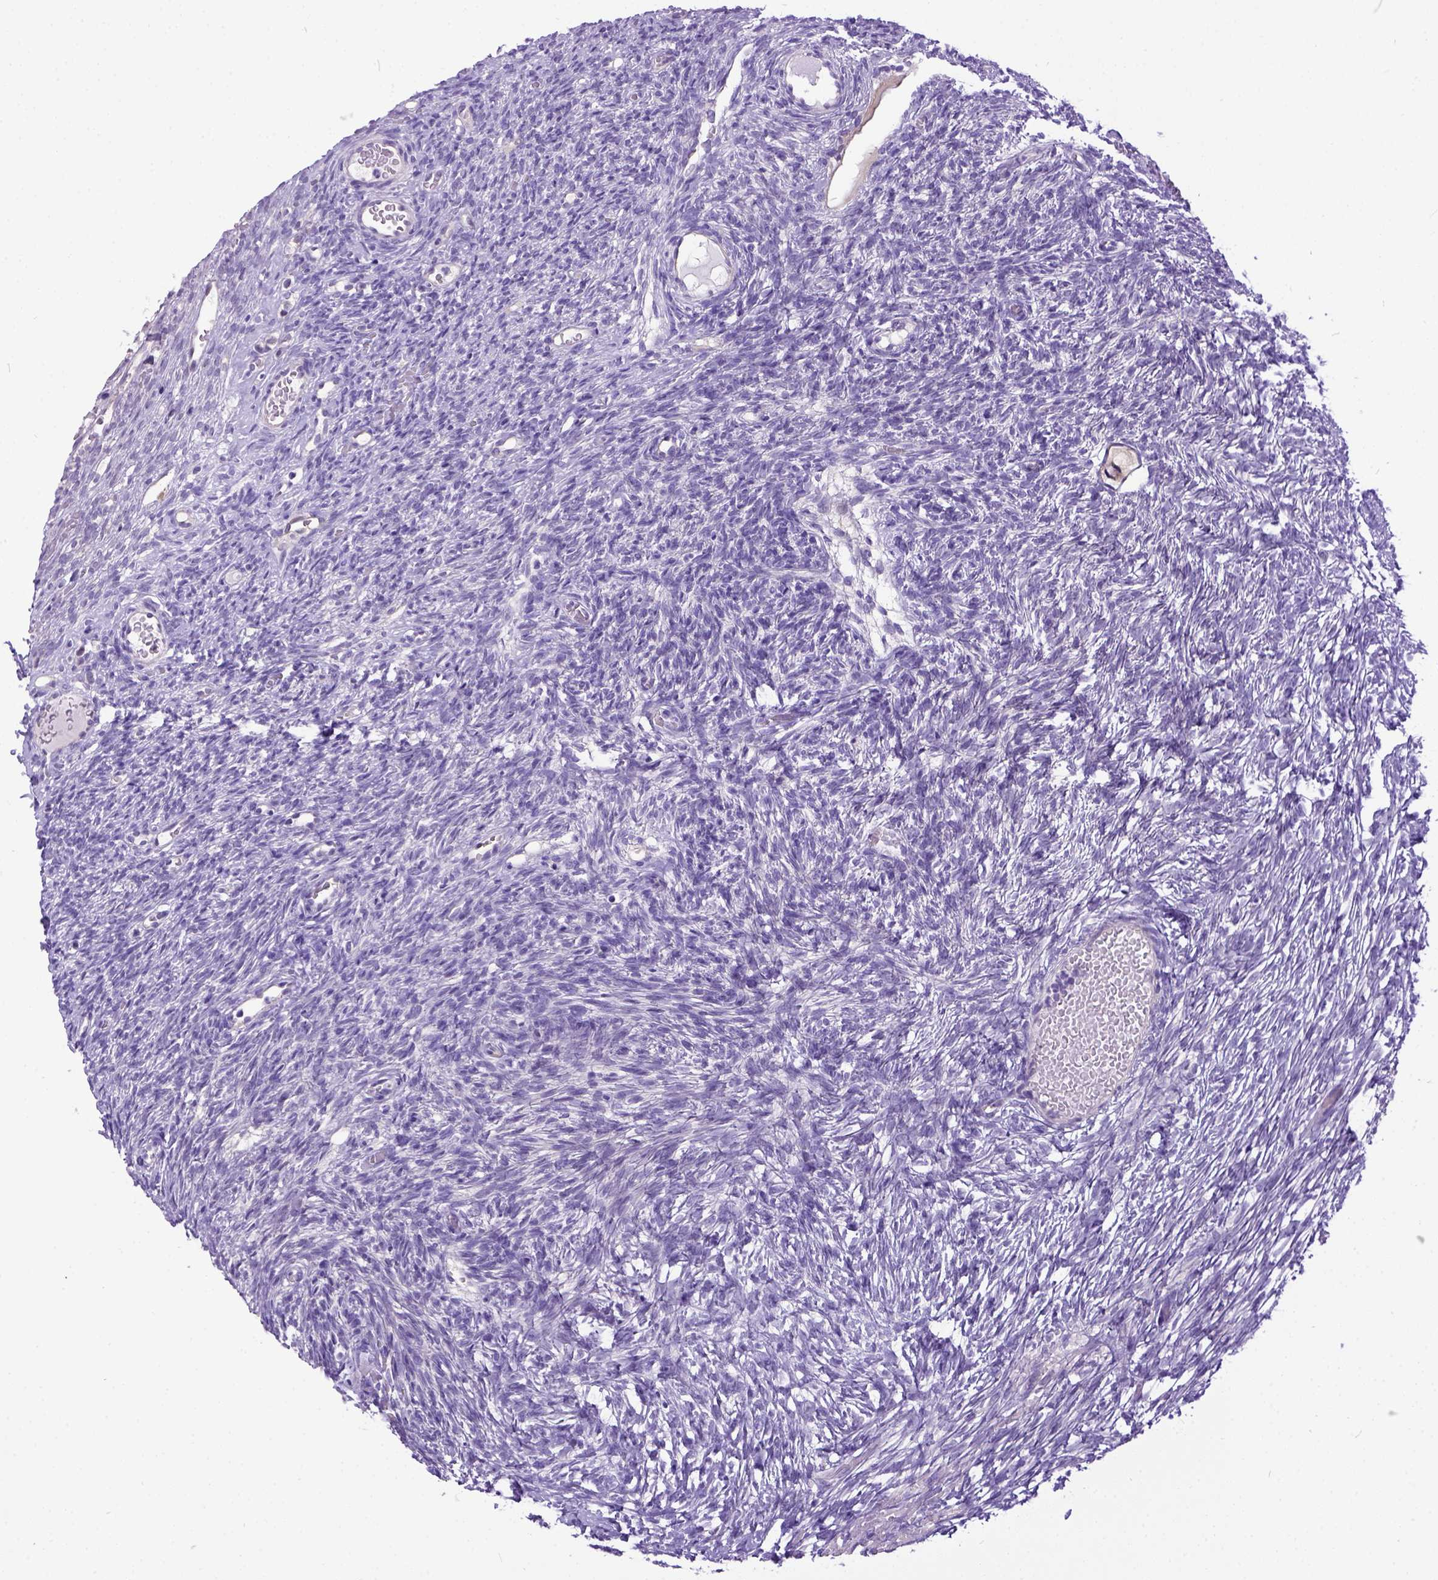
{"staining": {"intensity": "negative", "quantity": "none", "location": "none"}, "tissue": "ovary", "cell_type": "Follicle cells", "image_type": "normal", "snomed": [{"axis": "morphology", "description": "Normal tissue, NOS"}, {"axis": "topography", "description": "Ovary"}], "caption": "The micrograph reveals no significant staining in follicle cells of ovary. (Stains: DAB immunohistochemistry with hematoxylin counter stain, Microscopy: brightfield microscopy at high magnification).", "gene": "NEK5", "patient": {"sex": "female", "age": 34}}